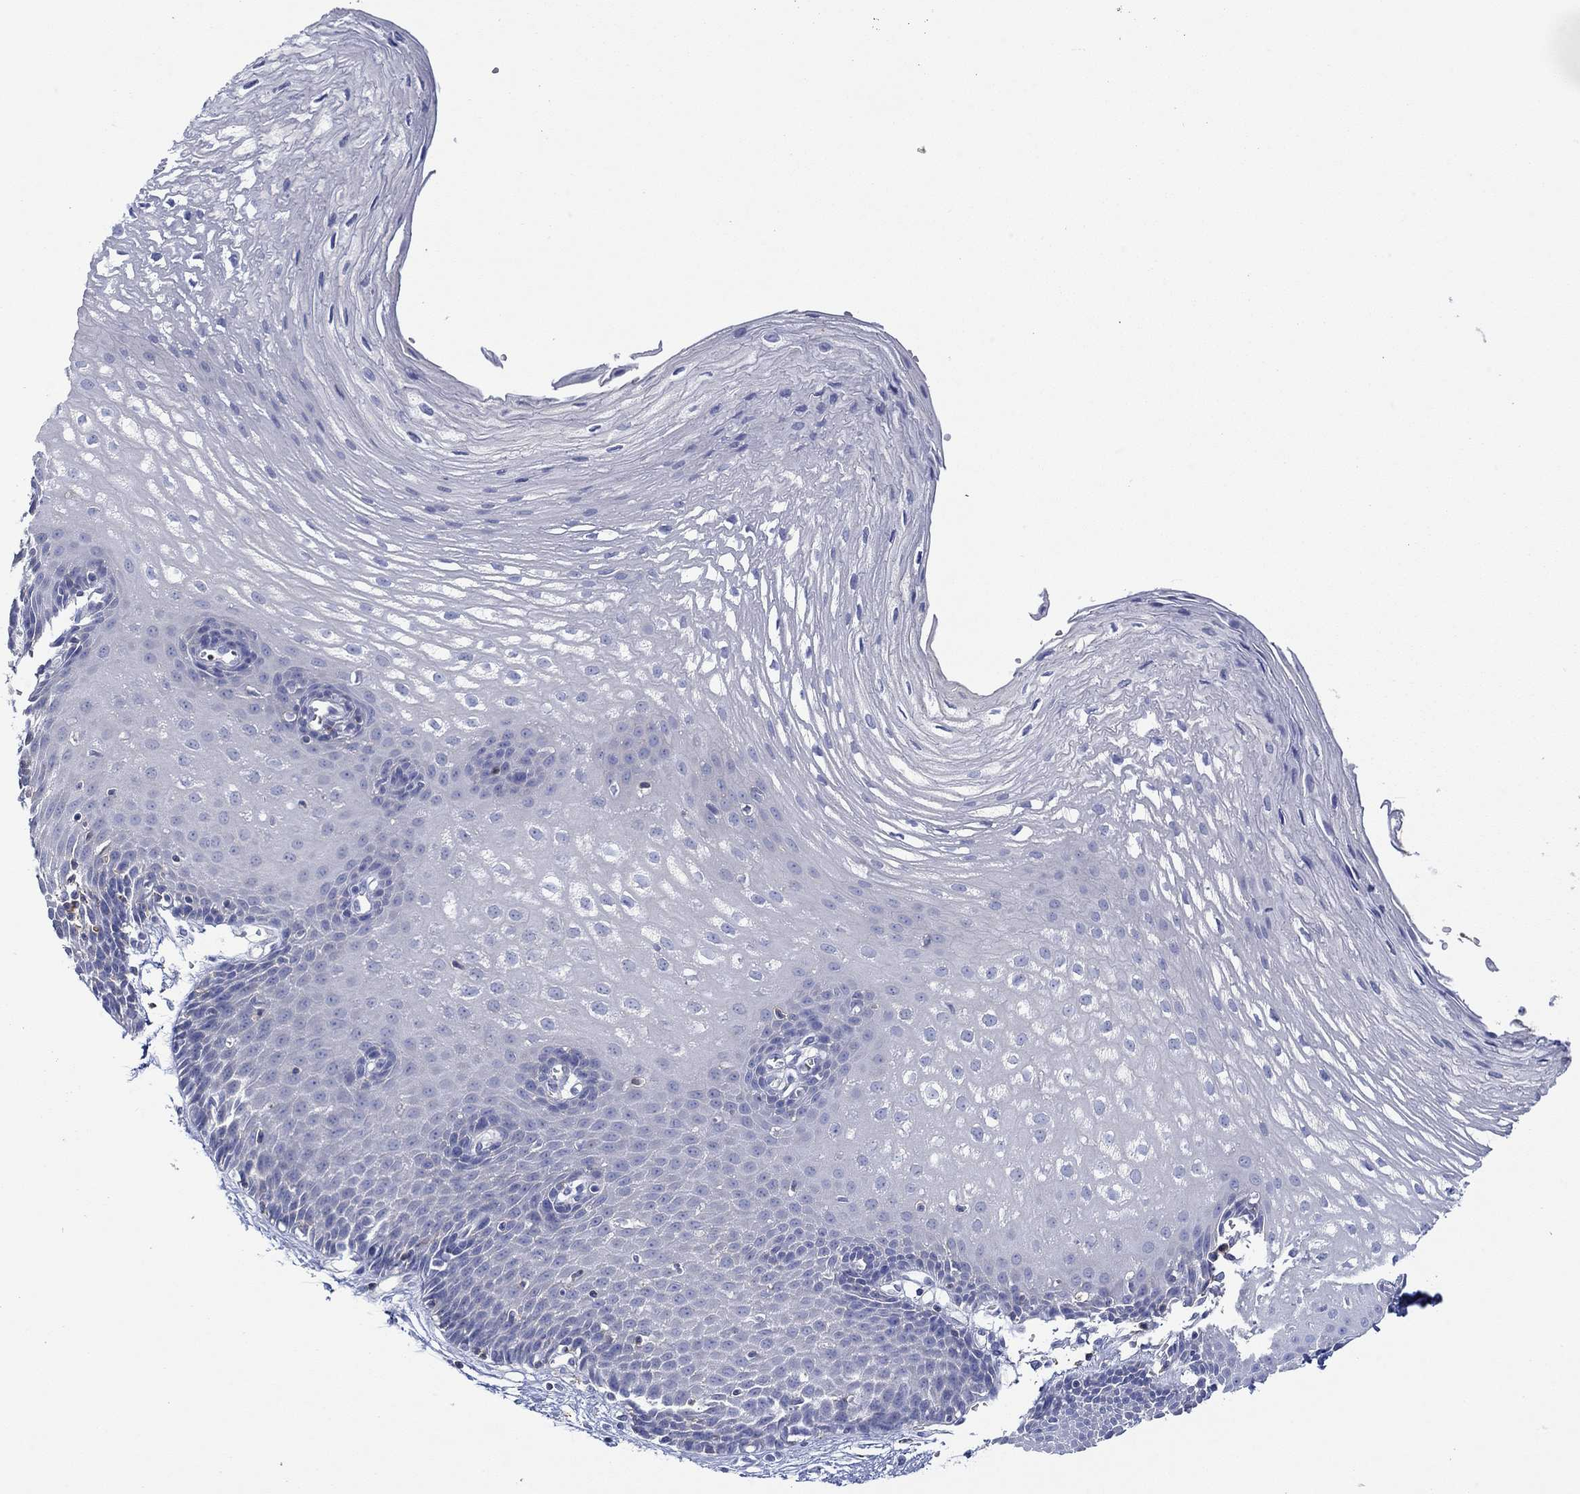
{"staining": {"intensity": "negative", "quantity": "none", "location": "none"}, "tissue": "esophagus", "cell_type": "Squamous epithelial cells", "image_type": "normal", "snomed": [{"axis": "morphology", "description": "Normal tissue, NOS"}, {"axis": "topography", "description": "Esophagus"}], "caption": "Immunohistochemistry (IHC) of benign human esophagus exhibits no expression in squamous epithelial cells.", "gene": "PPIL6", "patient": {"sex": "male", "age": 72}}